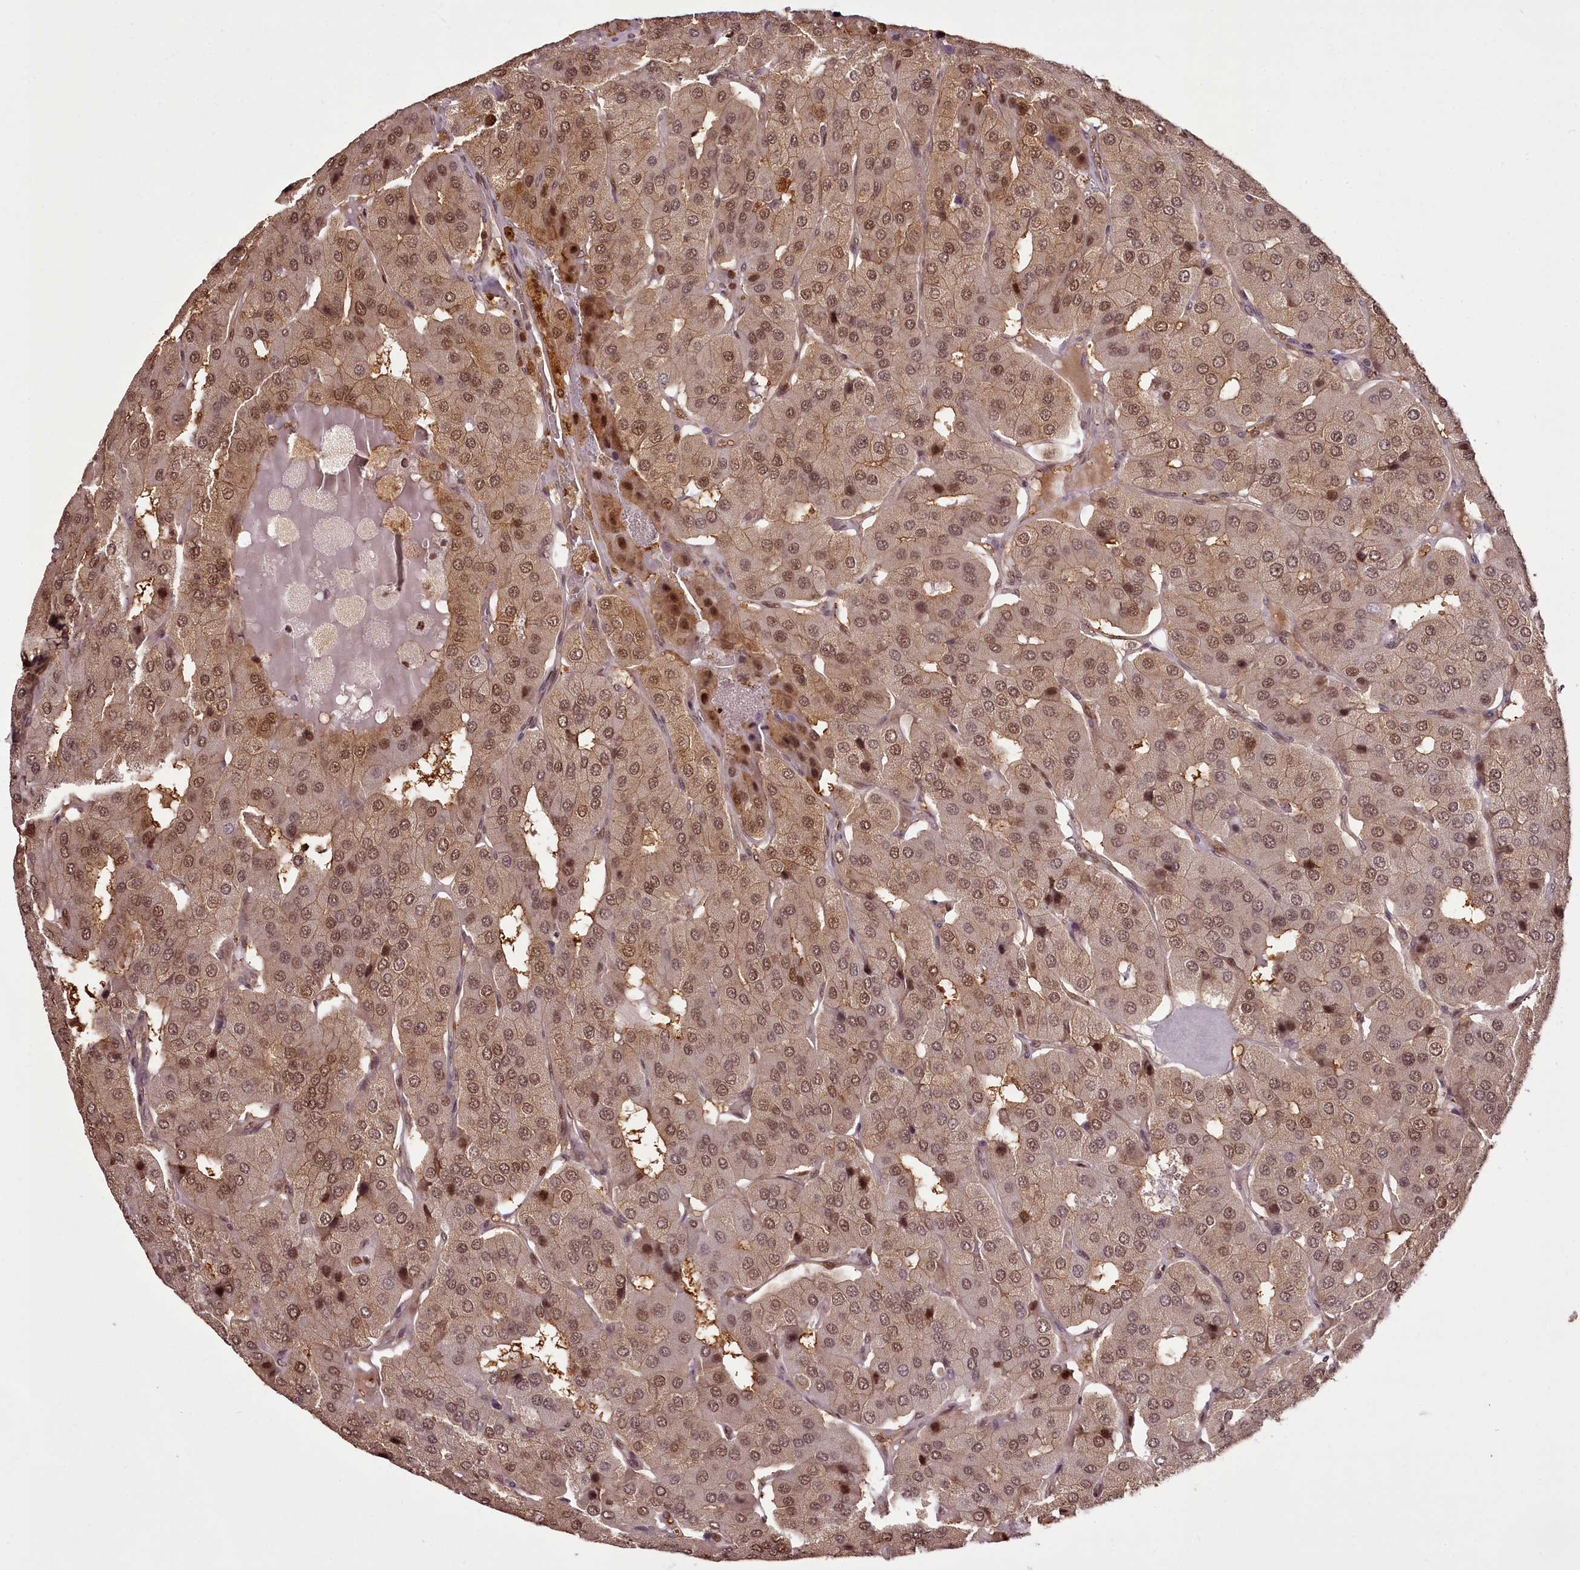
{"staining": {"intensity": "moderate", "quantity": ">75%", "location": "cytoplasmic/membranous,nuclear"}, "tissue": "parathyroid gland", "cell_type": "Glandular cells", "image_type": "normal", "snomed": [{"axis": "morphology", "description": "Normal tissue, NOS"}, {"axis": "morphology", "description": "Adenoma, NOS"}, {"axis": "topography", "description": "Parathyroid gland"}], "caption": "This is an image of immunohistochemistry (IHC) staining of benign parathyroid gland, which shows moderate expression in the cytoplasmic/membranous,nuclear of glandular cells.", "gene": "NPRL2", "patient": {"sex": "female", "age": 86}}